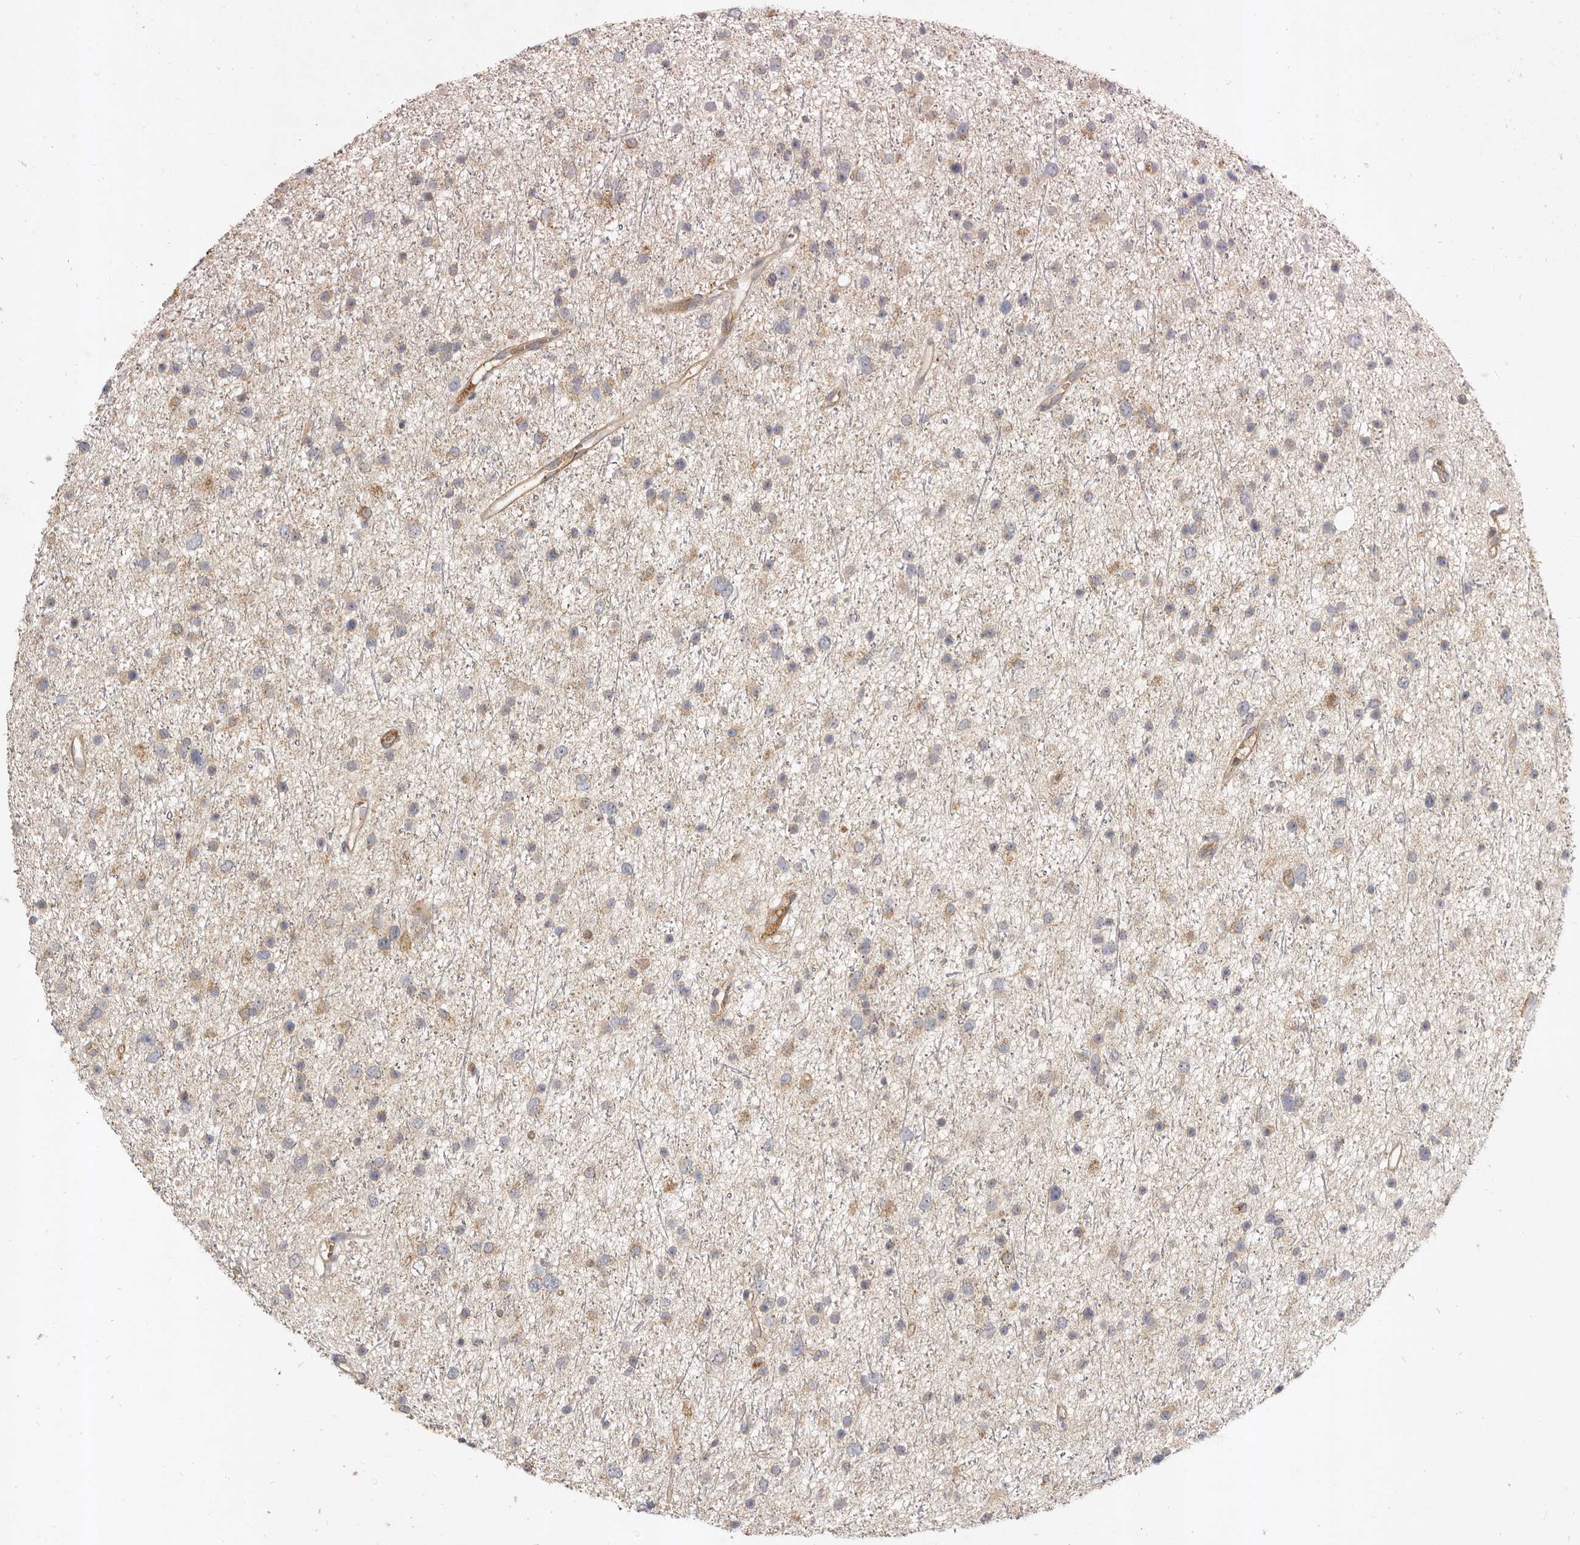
{"staining": {"intensity": "negative", "quantity": "none", "location": "none"}, "tissue": "glioma", "cell_type": "Tumor cells", "image_type": "cancer", "snomed": [{"axis": "morphology", "description": "Glioma, malignant, Low grade"}, {"axis": "topography", "description": "Cerebral cortex"}], "caption": "IHC histopathology image of neoplastic tissue: malignant glioma (low-grade) stained with DAB (3,3'-diaminobenzidine) displays no significant protein positivity in tumor cells. Brightfield microscopy of immunohistochemistry stained with DAB (3,3'-diaminobenzidine) (brown) and hematoxylin (blue), captured at high magnification.", "gene": "ADAMTS9", "patient": {"sex": "female", "age": 39}}